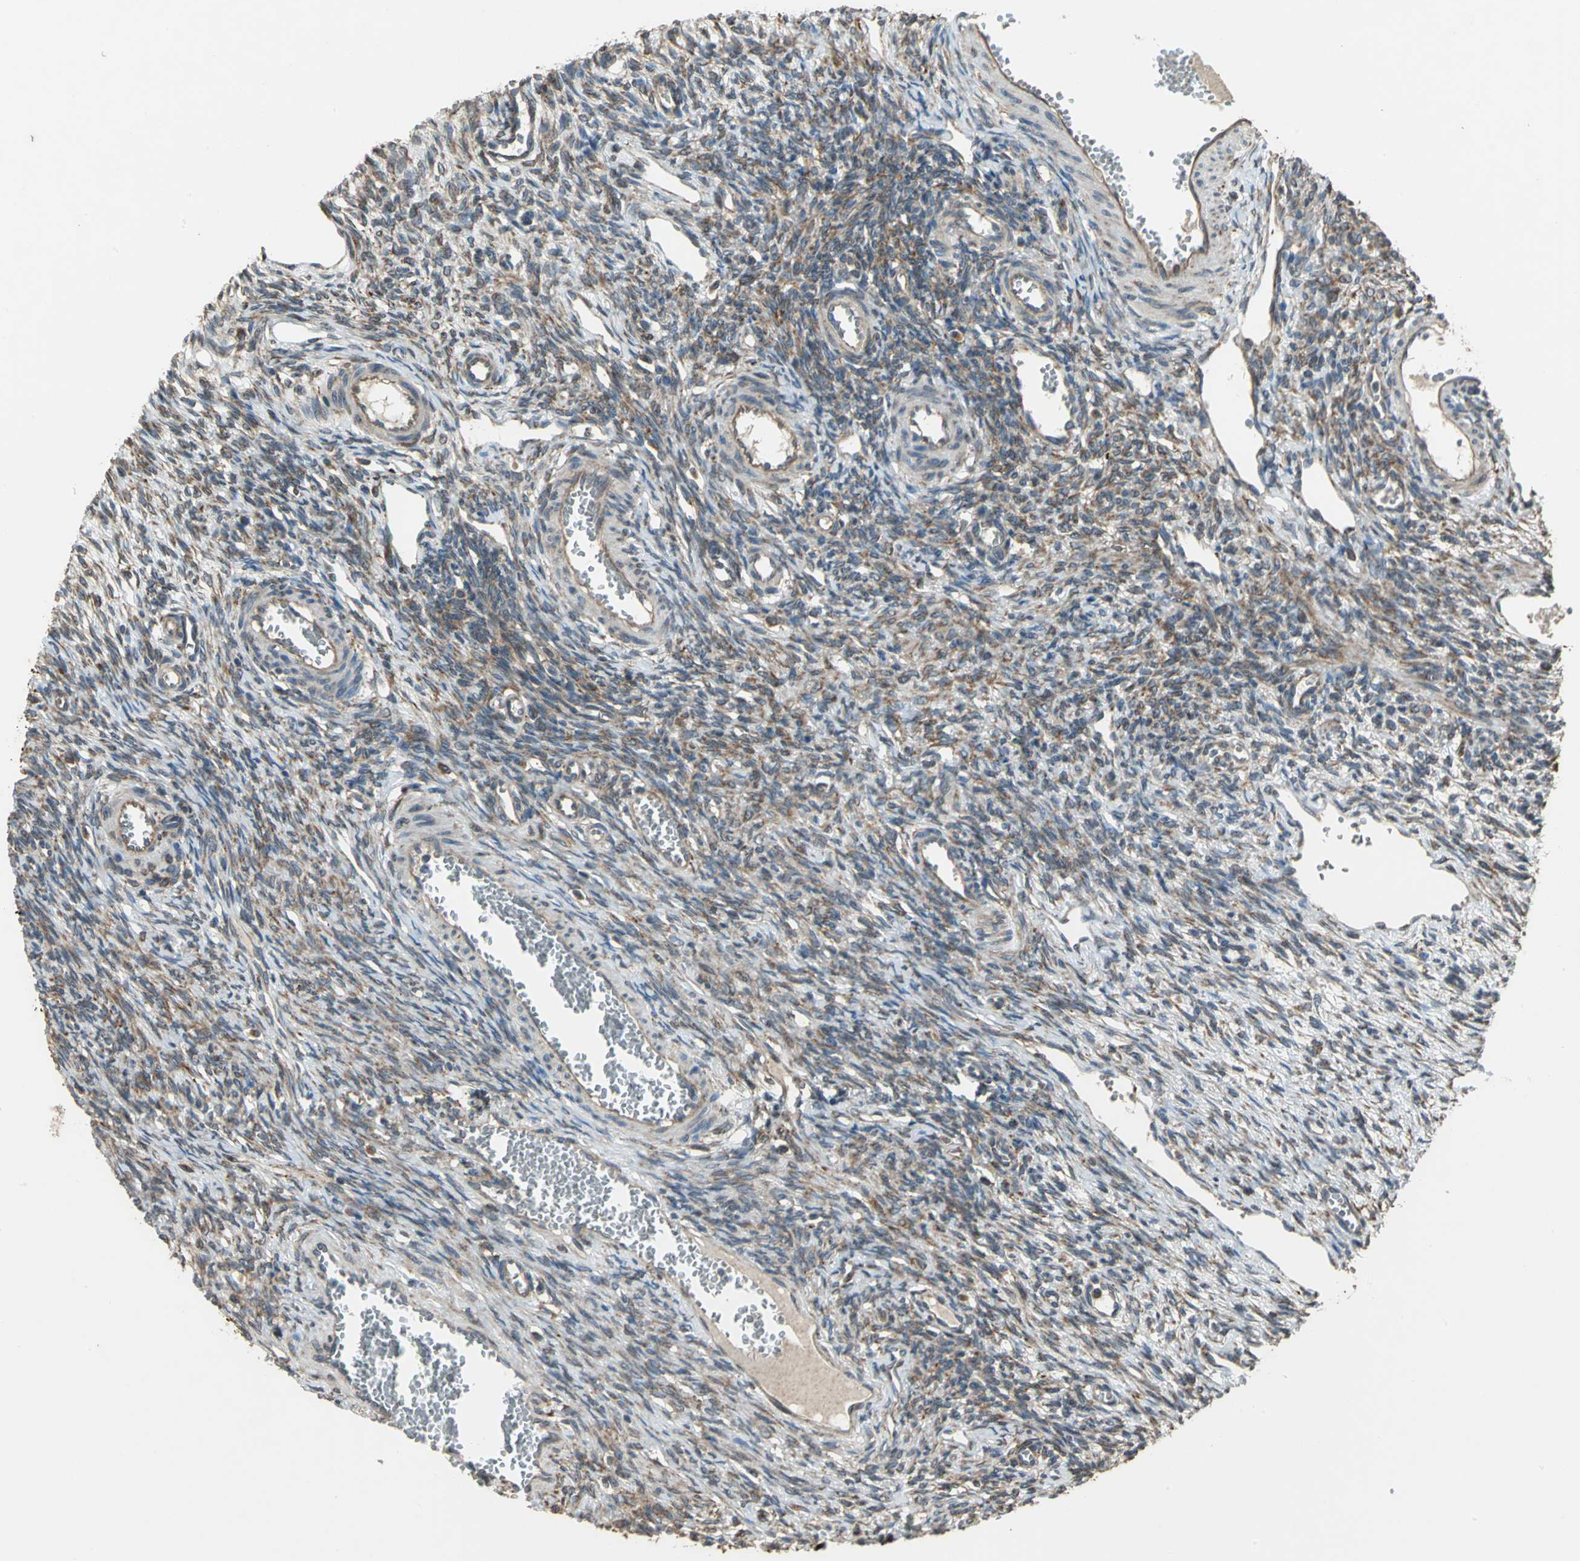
{"staining": {"intensity": "weak", "quantity": ">75%", "location": "cytoplasmic/membranous"}, "tissue": "ovary", "cell_type": "Ovarian stroma cells", "image_type": "normal", "snomed": [{"axis": "morphology", "description": "Normal tissue, NOS"}, {"axis": "topography", "description": "Ovary"}], "caption": "Immunohistochemistry of normal human ovary displays low levels of weak cytoplasmic/membranous staining in approximately >75% of ovarian stroma cells.", "gene": "SYVN1", "patient": {"sex": "female", "age": 33}}